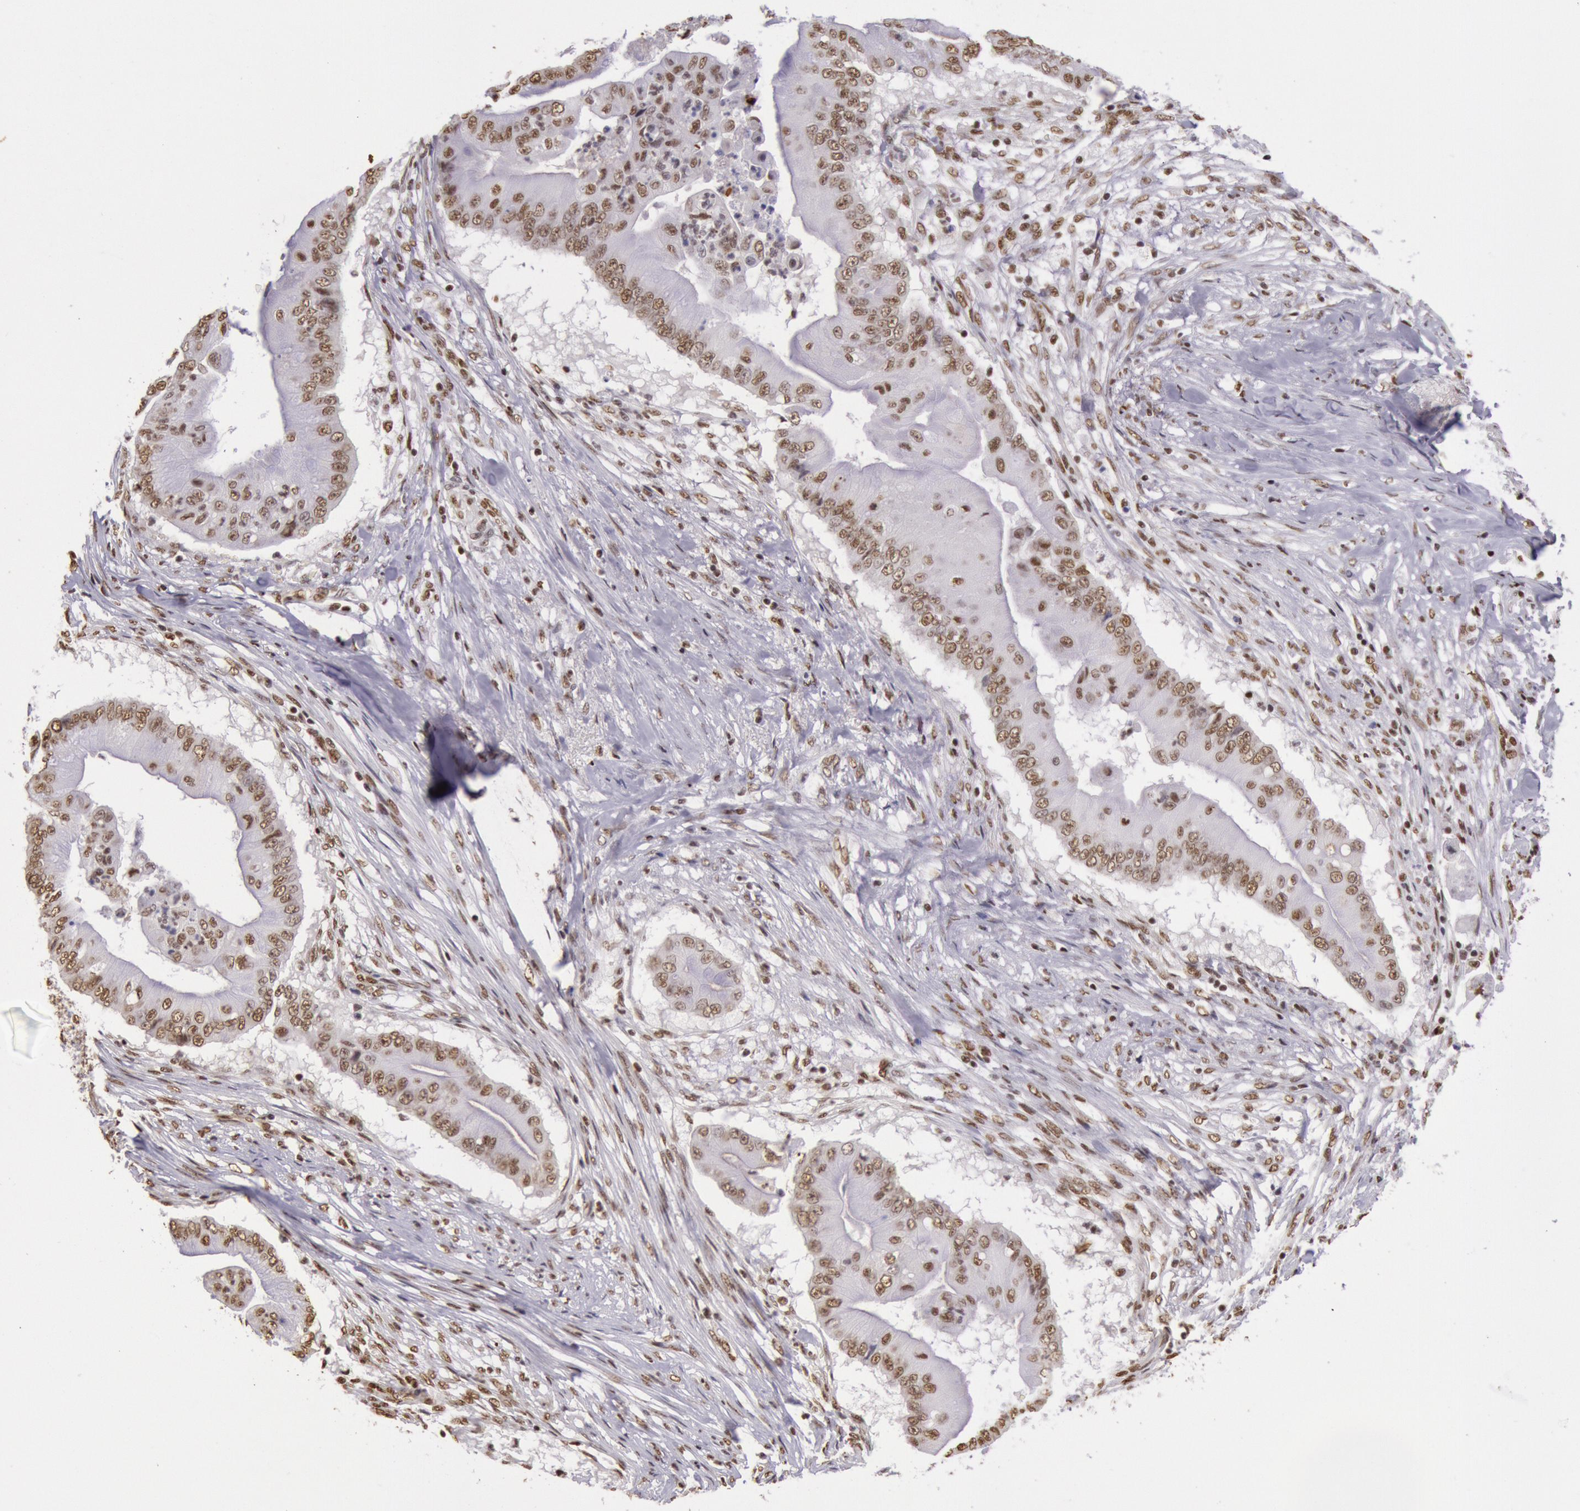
{"staining": {"intensity": "weak", "quantity": ">75%", "location": "nuclear"}, "tissue": "pancreatic cancer", "cell_type": "Tumor cells", "image_type": "cancer", "snomed": [{"axis": "morphology", "description": "Adenocarcinoma, NOS"}, {"axis": "topography", "description": "Pancreas"}], "caption": "High-power microscopy captured an immunohistochemistry photomicrograph of pancreatic cancer (adenocarcinoma), revealing weak nuclear expression in about >75% of tumor cells.", "gene": "HNRNPH2", "patient": {"sex": "male", "age": 62}}